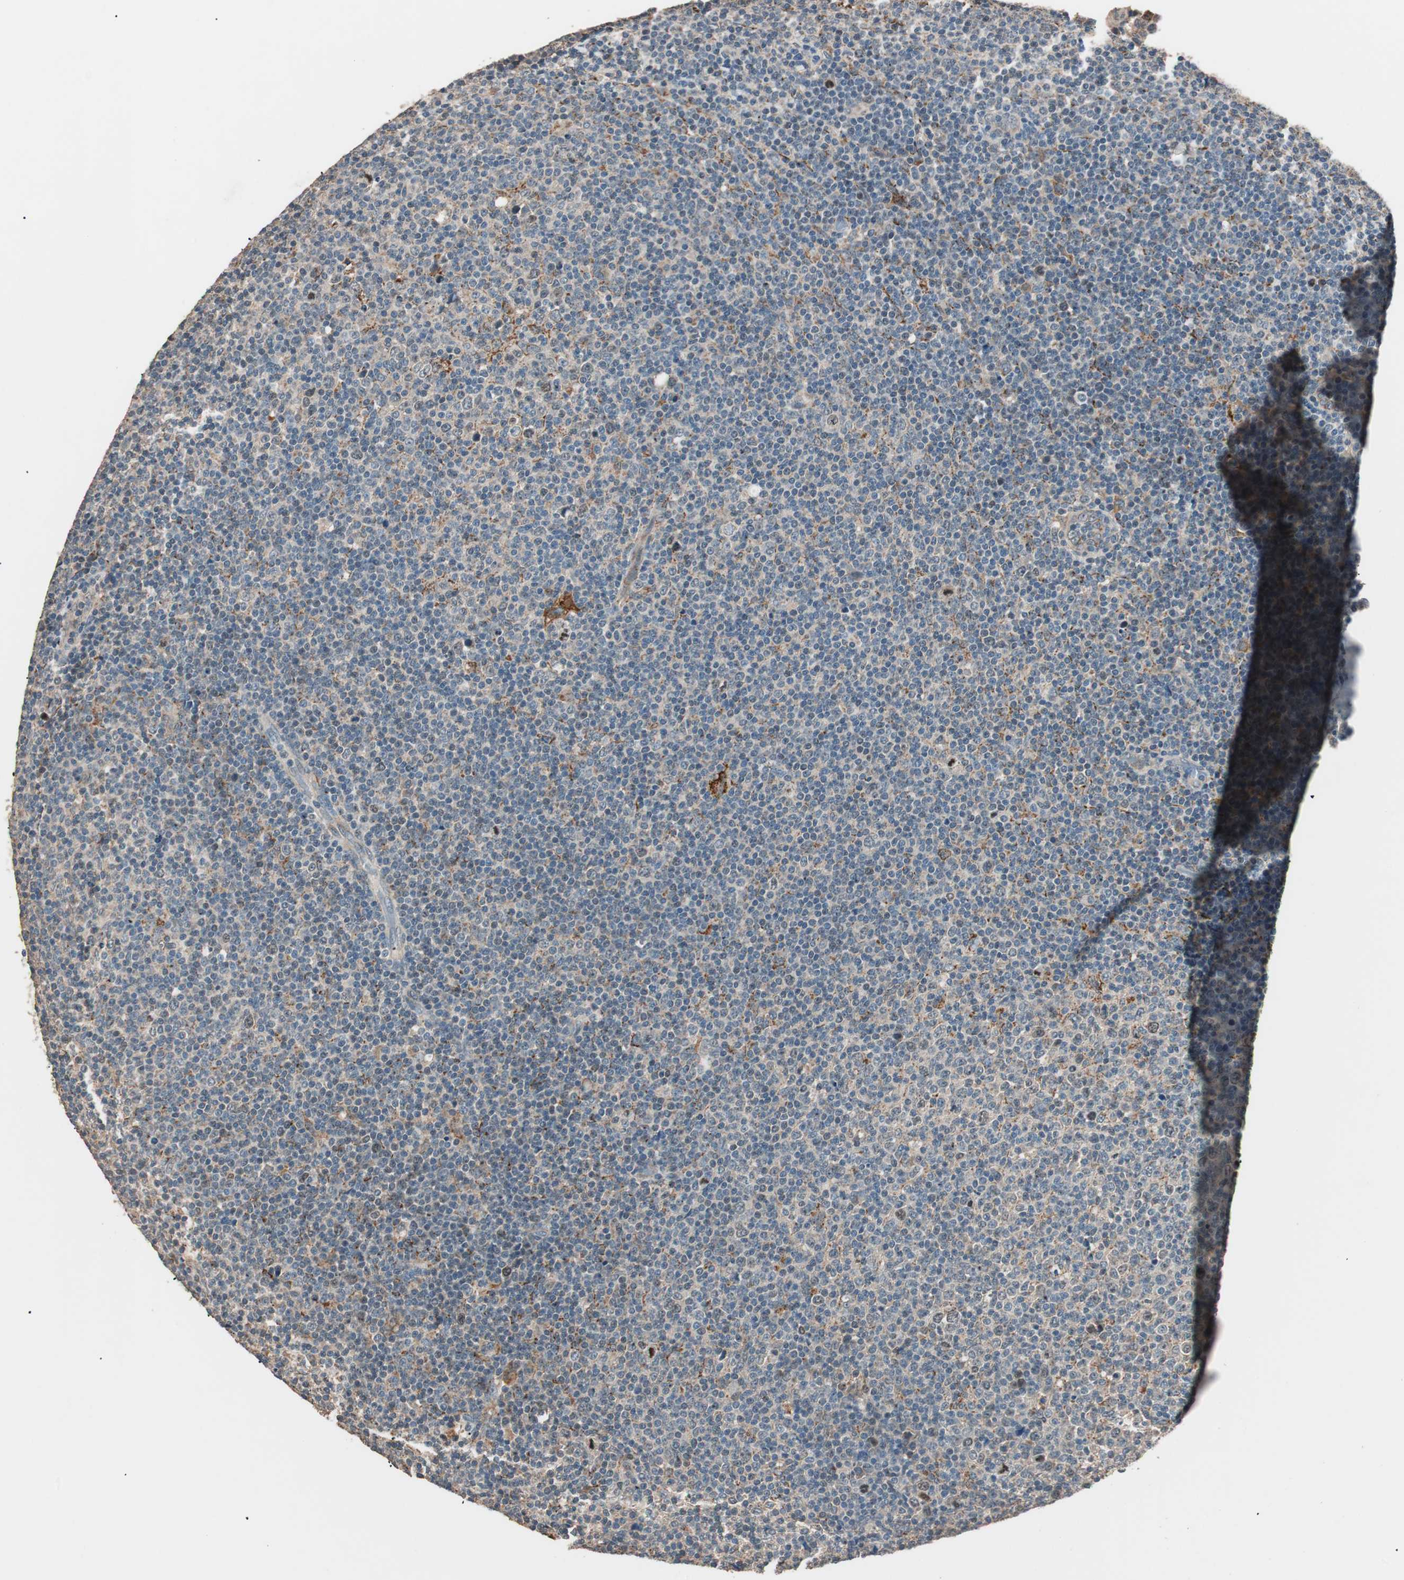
{"staining": {"intensity": "weak", "quantity": "<25%", "location": "cytoplasmic/membranous,nuclear"}, "tissue": "lymphoma", "cell_type": "Tumor cells", "image_type": "cancer", "snomed": [{"axis": "morphology", "description": "Malignant lymphoma, non-Hodgkin's type, Low grade"}, {"axis": "topography", "description": "Lymph node"}], "caption": "There is no significant positivity in tumor cells of low-grade malignant lymphoma, non-Hodgkin's type. Nuclei are stained in blue.", "gene": "NFRKB", "patient": {"sex": "male", "age": 70}}